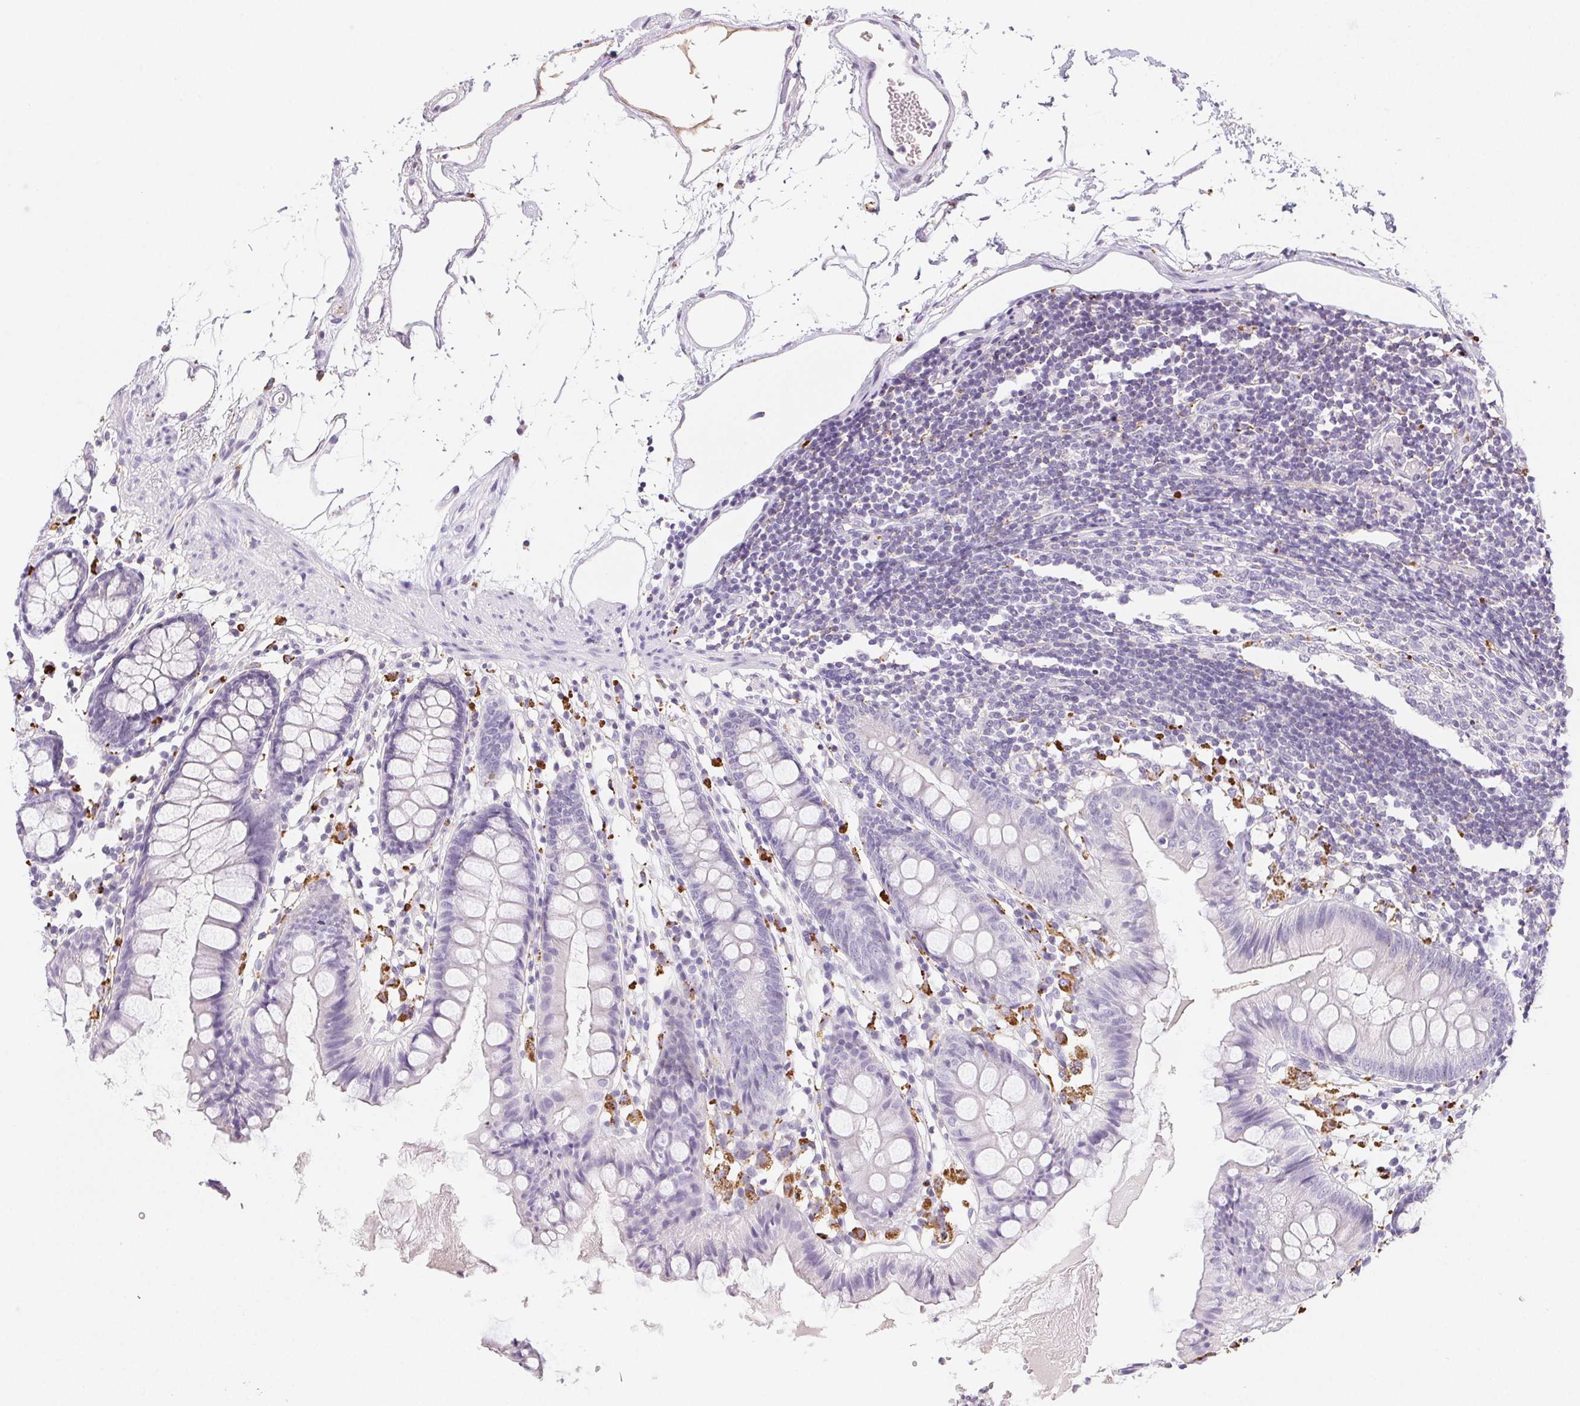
{"staining": {"intensity": "weak", "quantity": "25%-75%", "location": "cytoplasmic/membranous"}, "tissue": "colon", "cell_type": "Endothelial cells", "image_type": "normal", "snomed": [{"axis": "morphology", "description": "Normal tissue, NOS"}, {"axis": "topography", "description": "Colon"}], "caption": "Immunohistochemistry micrograph of unremarkable human colon stained for a protein (brown), which displays low levels of weak cytoplasmic/membranous staining in approximately 25%-75% of endothelial cells.", "gene": "LIPA", "patient": {"sex": "female", "age": 84}}